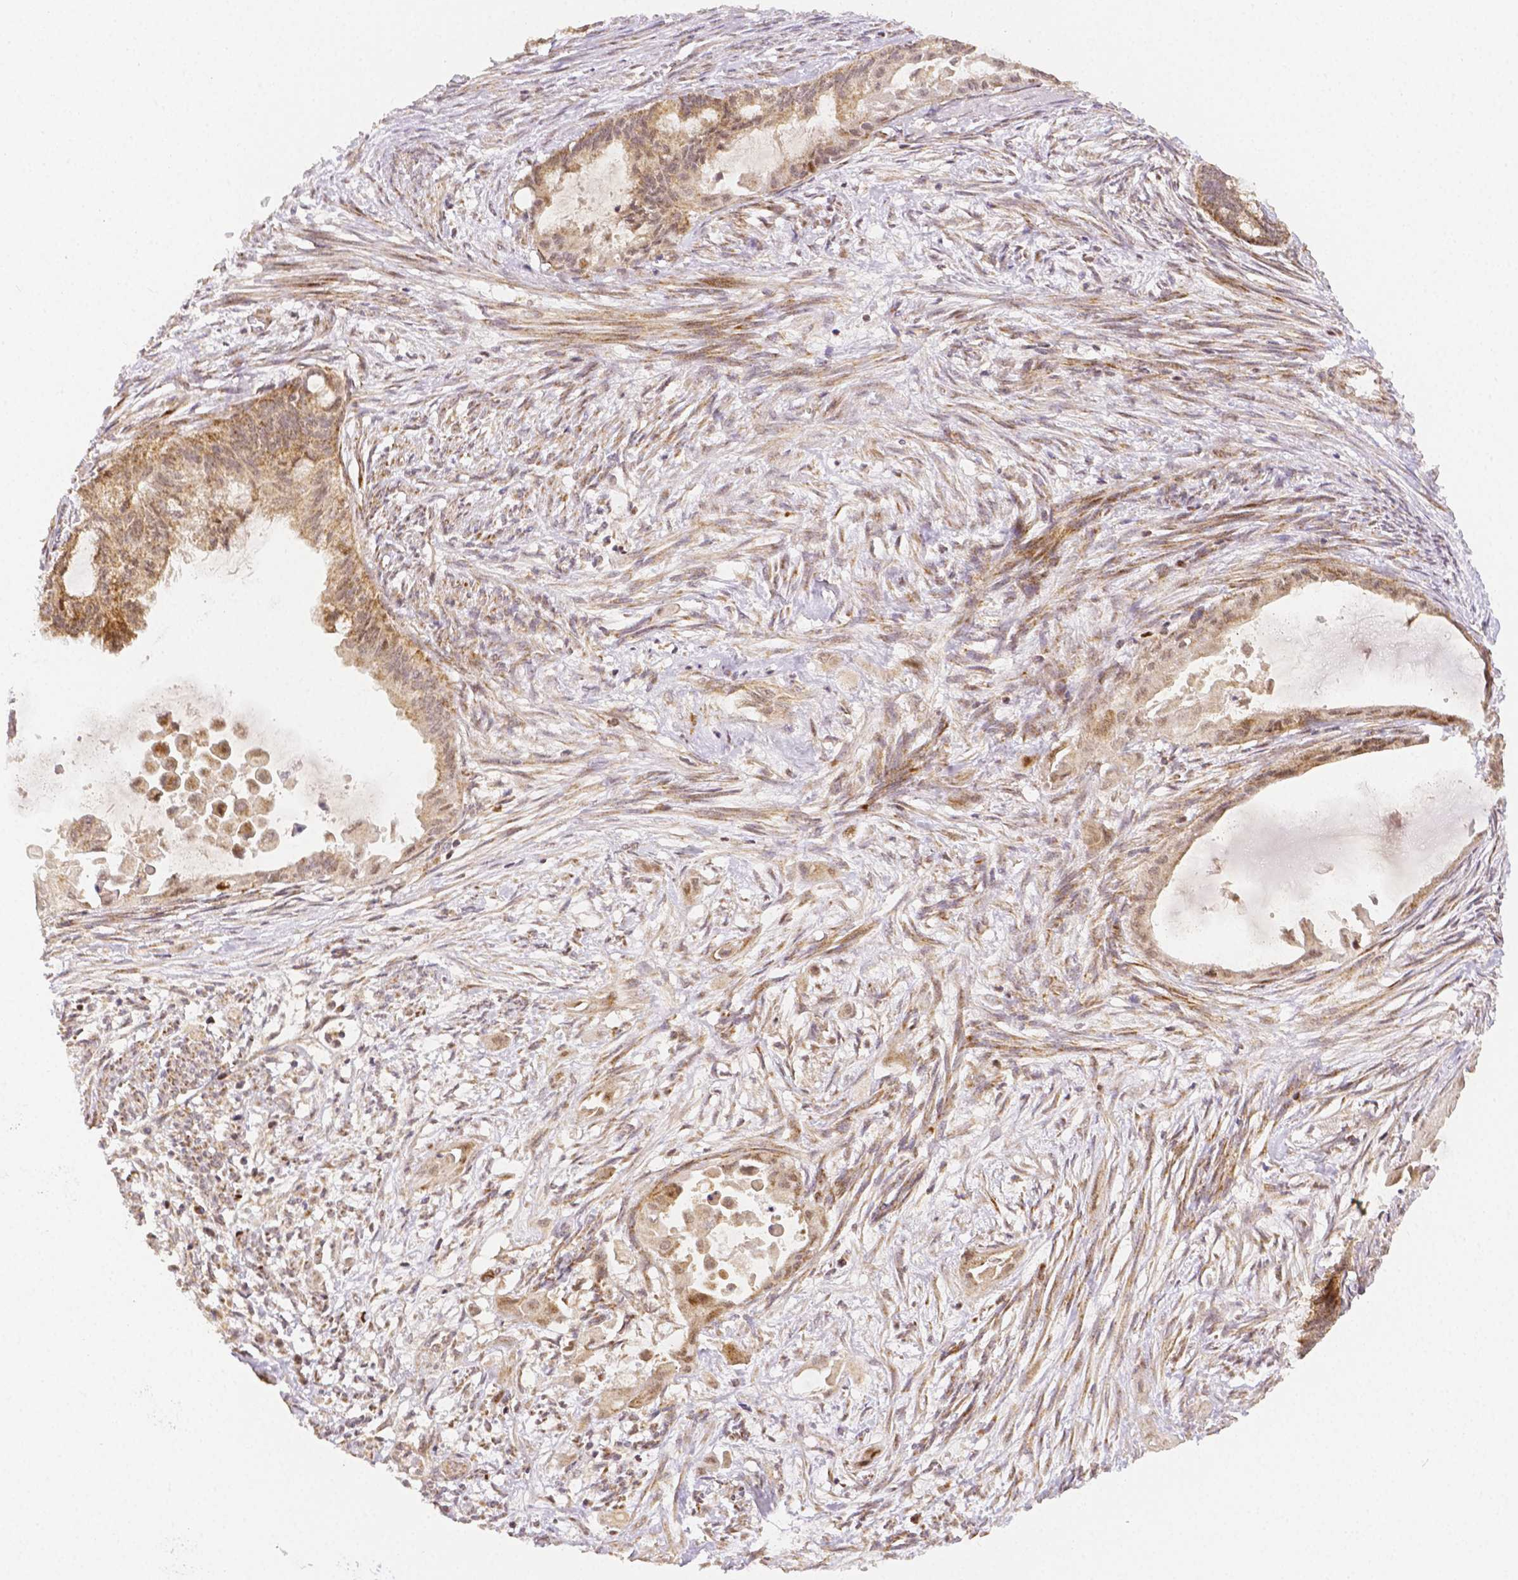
{"staining": {"intensity": "weak", "quantity": ">75%", "location": "cytoplasmic/membranous,nuclear"}, "tissue": "endometrial cancer", "cell_type": "Tumor cells", "image_type": "cancer", "snomed": [{"axis": "morphology", "description": "Adenocarcinoma, NOS"}, {"axis": "topography", "description": "Endometrium"}], "caption": "Immunohistochemistry (IHC) micrograph of neoplastic tissue: human endometrial adenocarcinoma stained using immunohistochemistry (IHC) shows low levels of weak protein expression localized specifically in the cytoplasmic/membranous and nuclear of tumor cells, appearing as a cytoplasmic/membranous and nuclear brown color.", "gene": "RHOT1", "patient": {"sex": "female", "age": 86}}